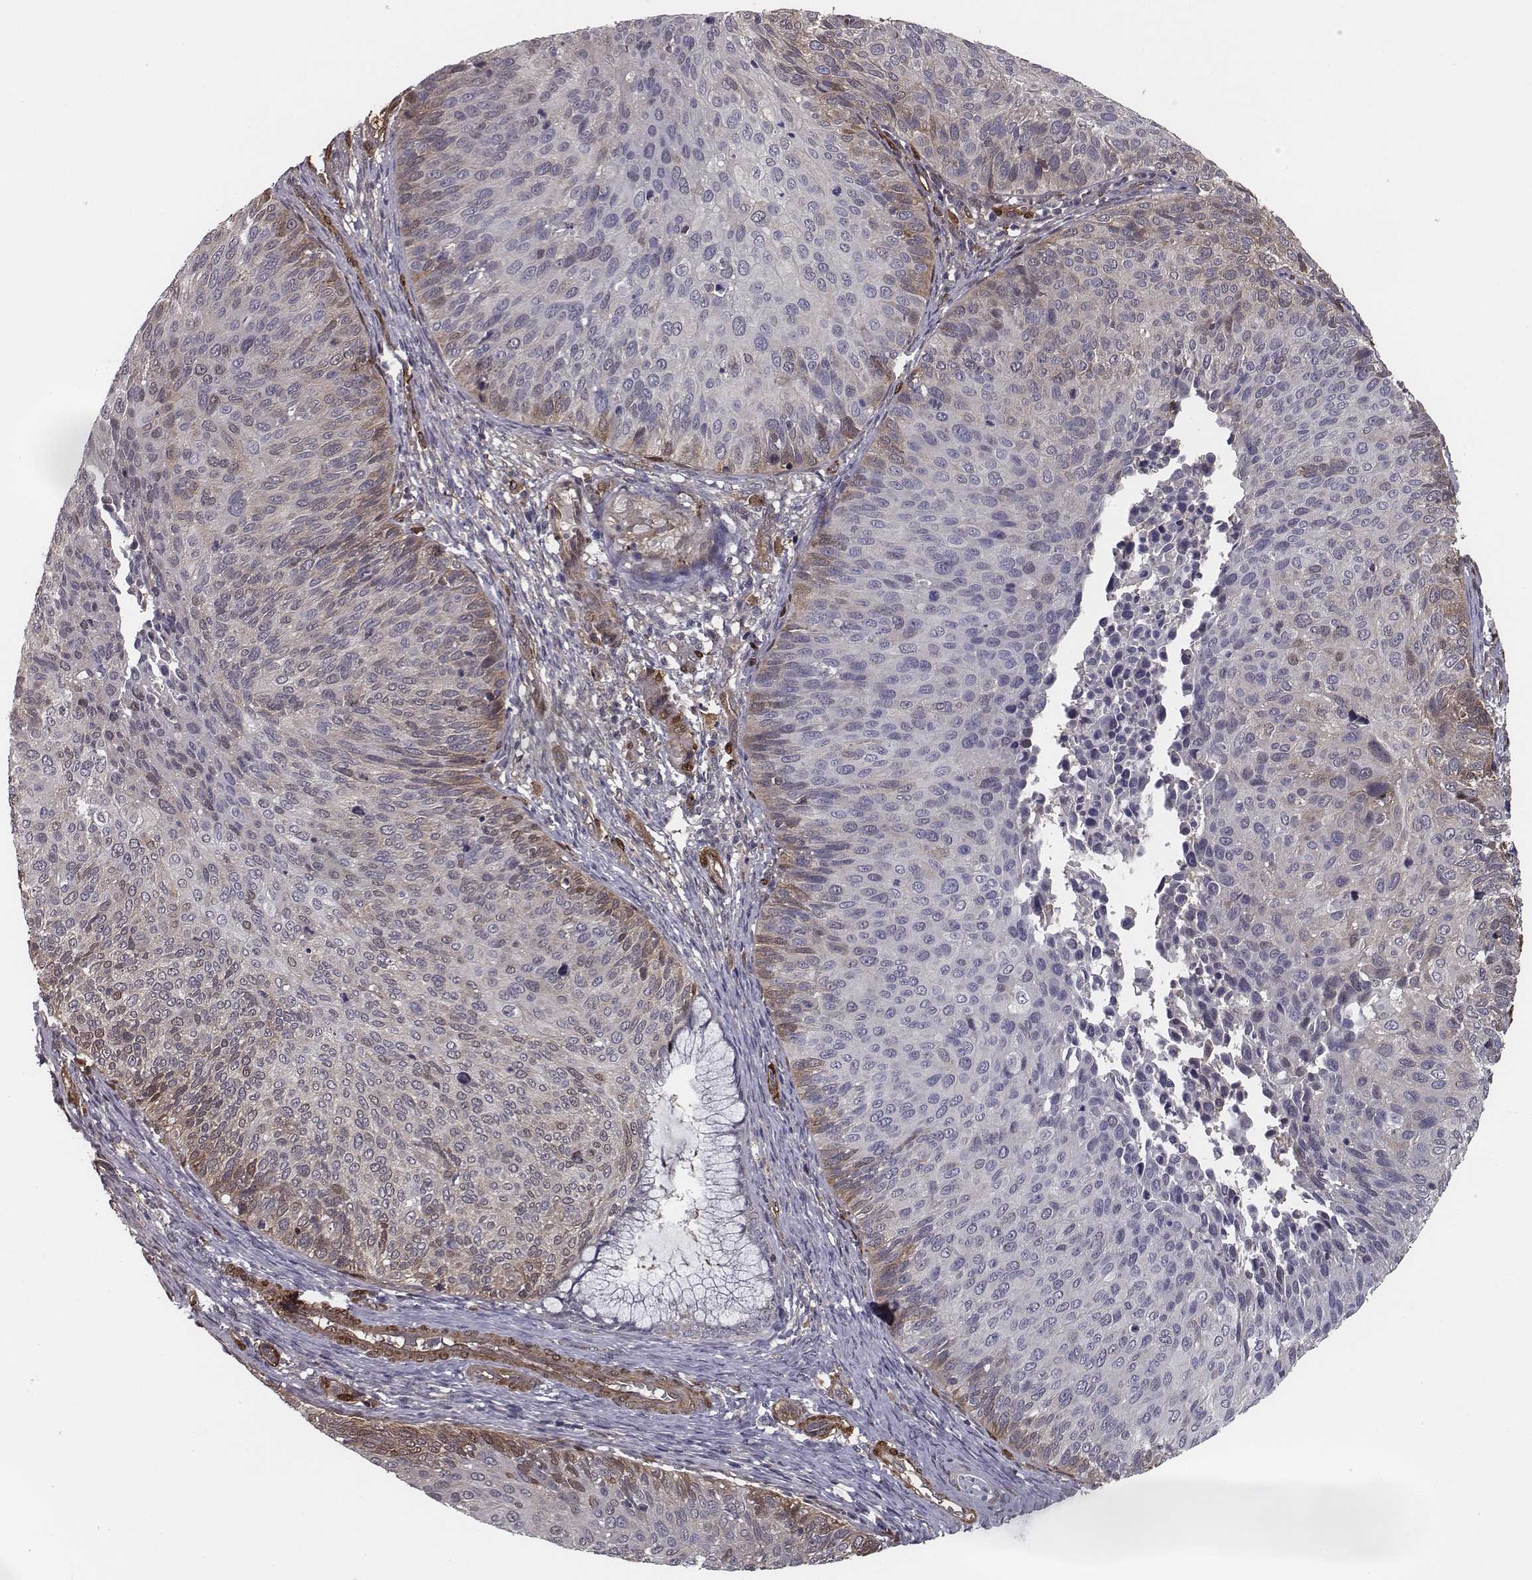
{"staining": {"intensity": "moderate", "quantity": "<25%", "location": "cytoplasmic/membranous"}, "tissue": "cervical cancer", "cell_type": "Tumor cells", "image_type": "cancer", "snomed": [{"axis": "morphology", "description": "Squamous cell carcinoma, NOS"}, {"axis": "topography", "description": "Cervix"}], "caption": "Immunohistochemical staining of squamous cell carcinoma (cervical) reveals low levels of moderate cytoplasmic/membranous positivity in approximately <25% of tumor cells.", "gene": "ISYNA1", "patient": {"sex": "female", "age": 36}}